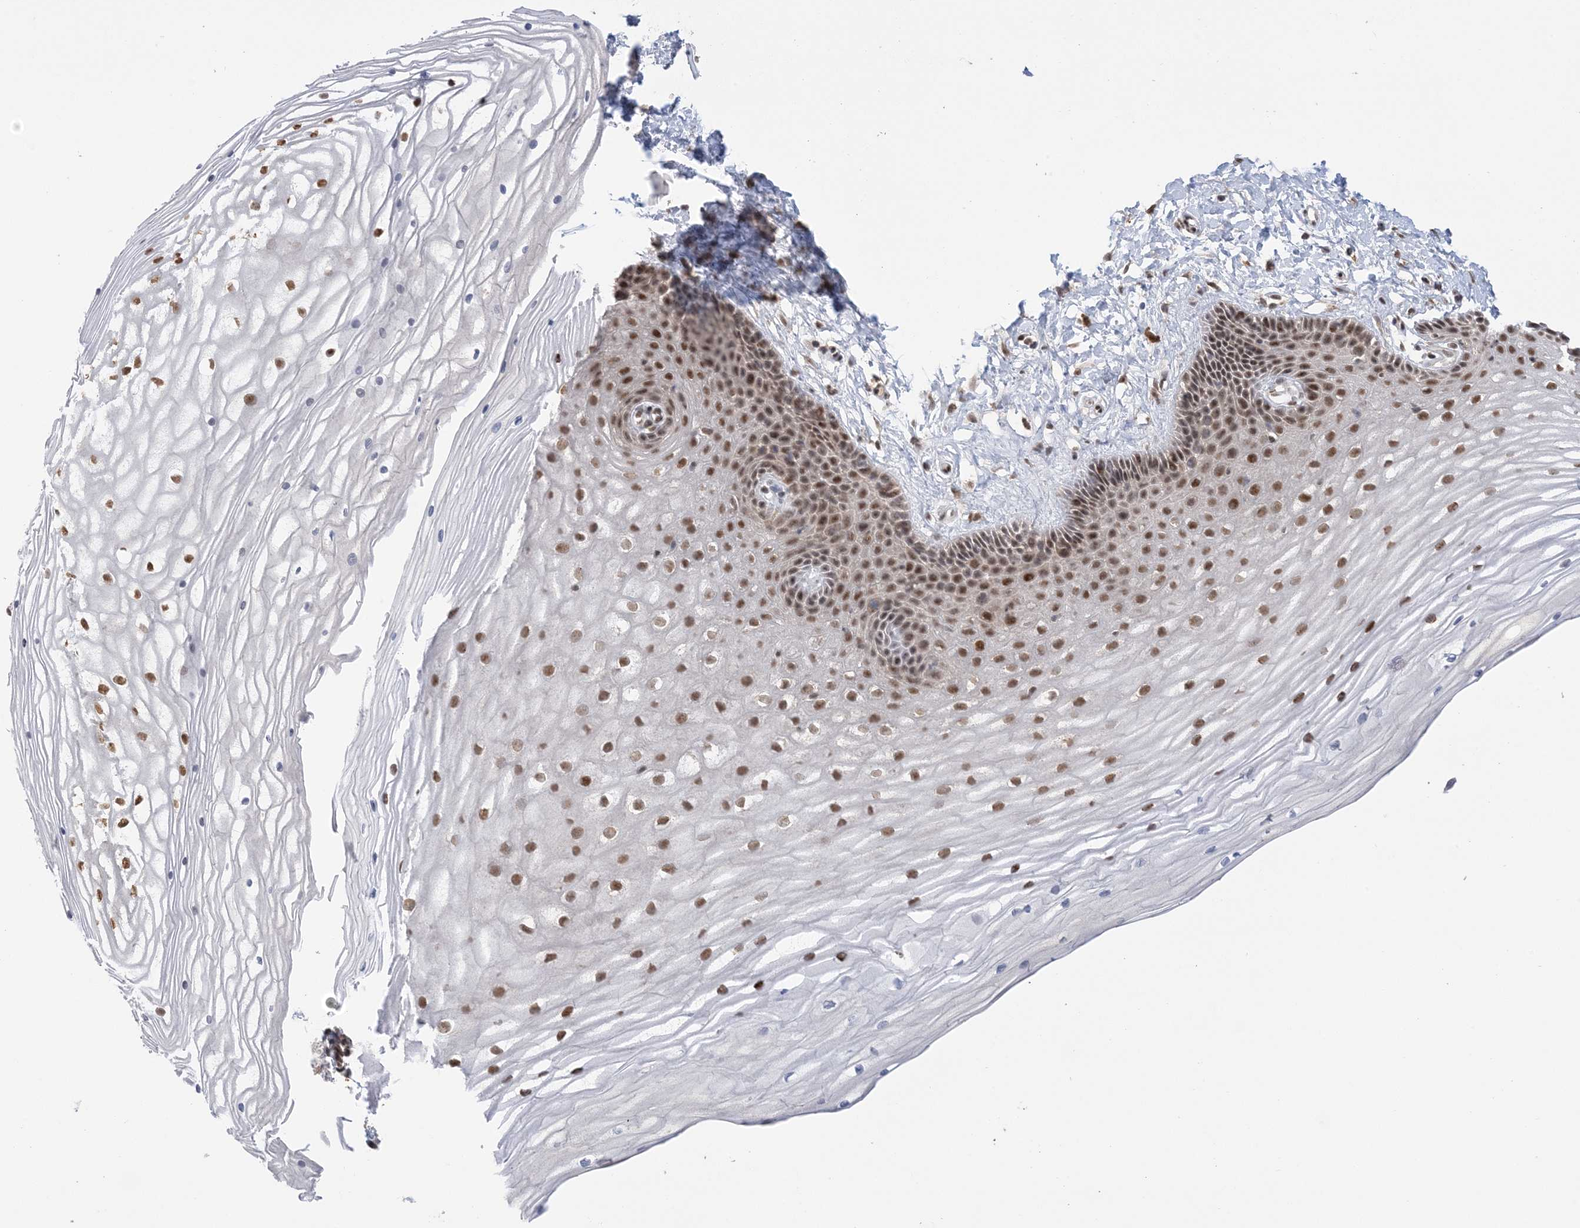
{"staining": {"intensity": "moderate", "quantity": ">75%", "location": "nuclear"}, "tissue": "vagina", "cell_type": "Squamous epithelial cells", "image_type": "normal", "snomed": [{"axis": "morphology", "description": "Normal tissue, NOS"}, {"axis": "topography", "description": "Vagina"}, {"axis": "topography", "description": "Cervix"}], "caption": "This micrograph shows IHC staining of benign vagina, with medium moderate nuclear expression in about >75% of squamous epithelial cells.", "gene": "TRMT10C", "patient": {"sex": "female", "age": 40}}